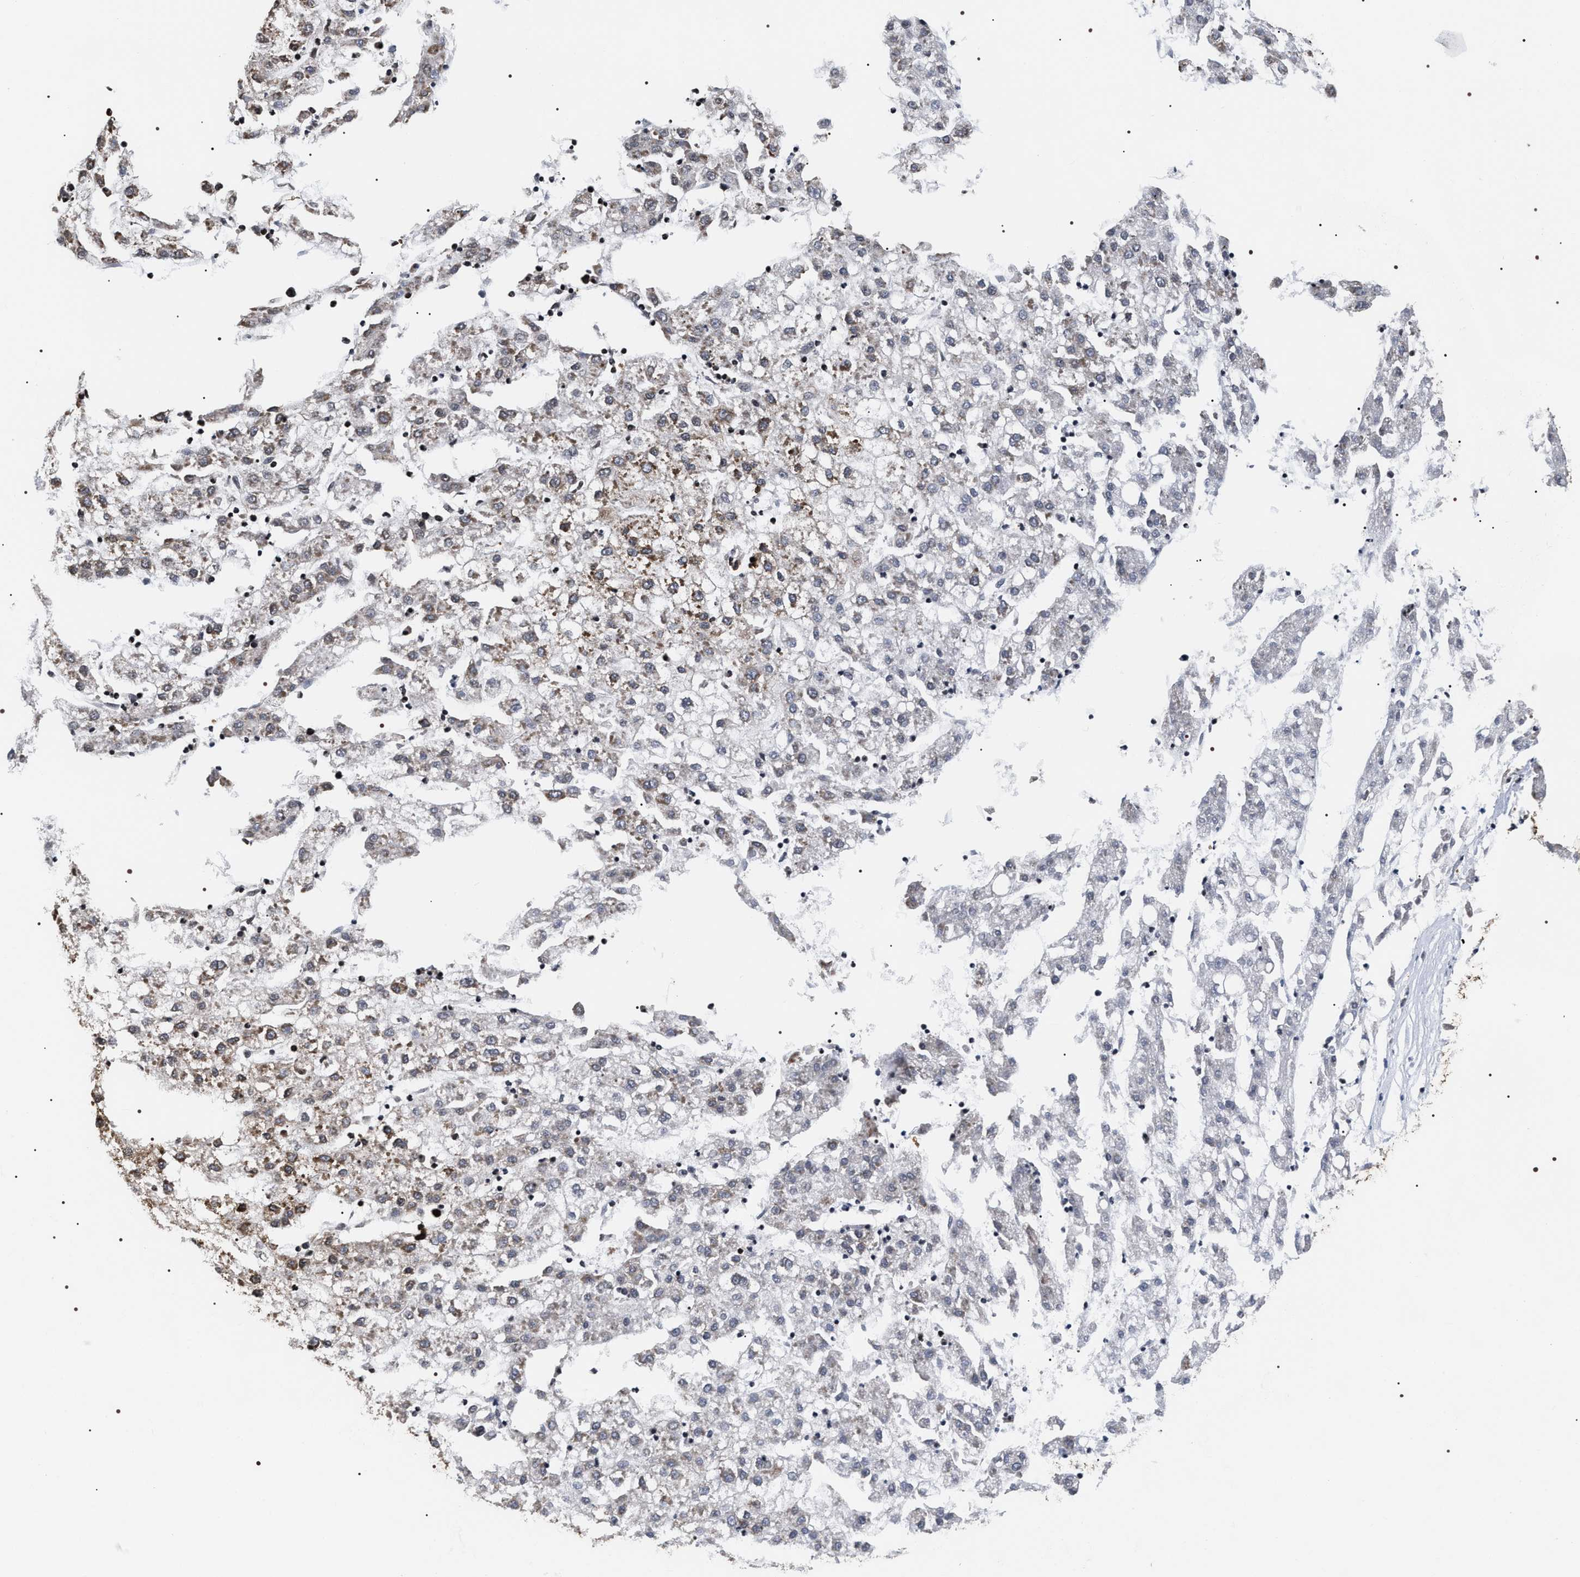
{"staining": {"intensity": "moderate", "quantity": "<25%", "location": "cytoplasmic/membranous"}, "tissue": "liver cancer", "cell_type": "Tumor cells", "image_type": "cancer", "snomed": [{"axis": "morphology", "description": "Carcinoma, Hepatocellular, NOS"}, {"axis": "topography", "description": "Liver"}], "caption": "Immunohistochemistry micrograph of neoplastic tissue: liver cancer stained using IHC reveals low levels of moderate protein expression localized specifically in the cytoplasmic/membranous of tumor cells, appearing as a cytoplasmic/membranous brown color.", "gene": "SERBP1", "patient": {"sex": "male", "age": 72}}